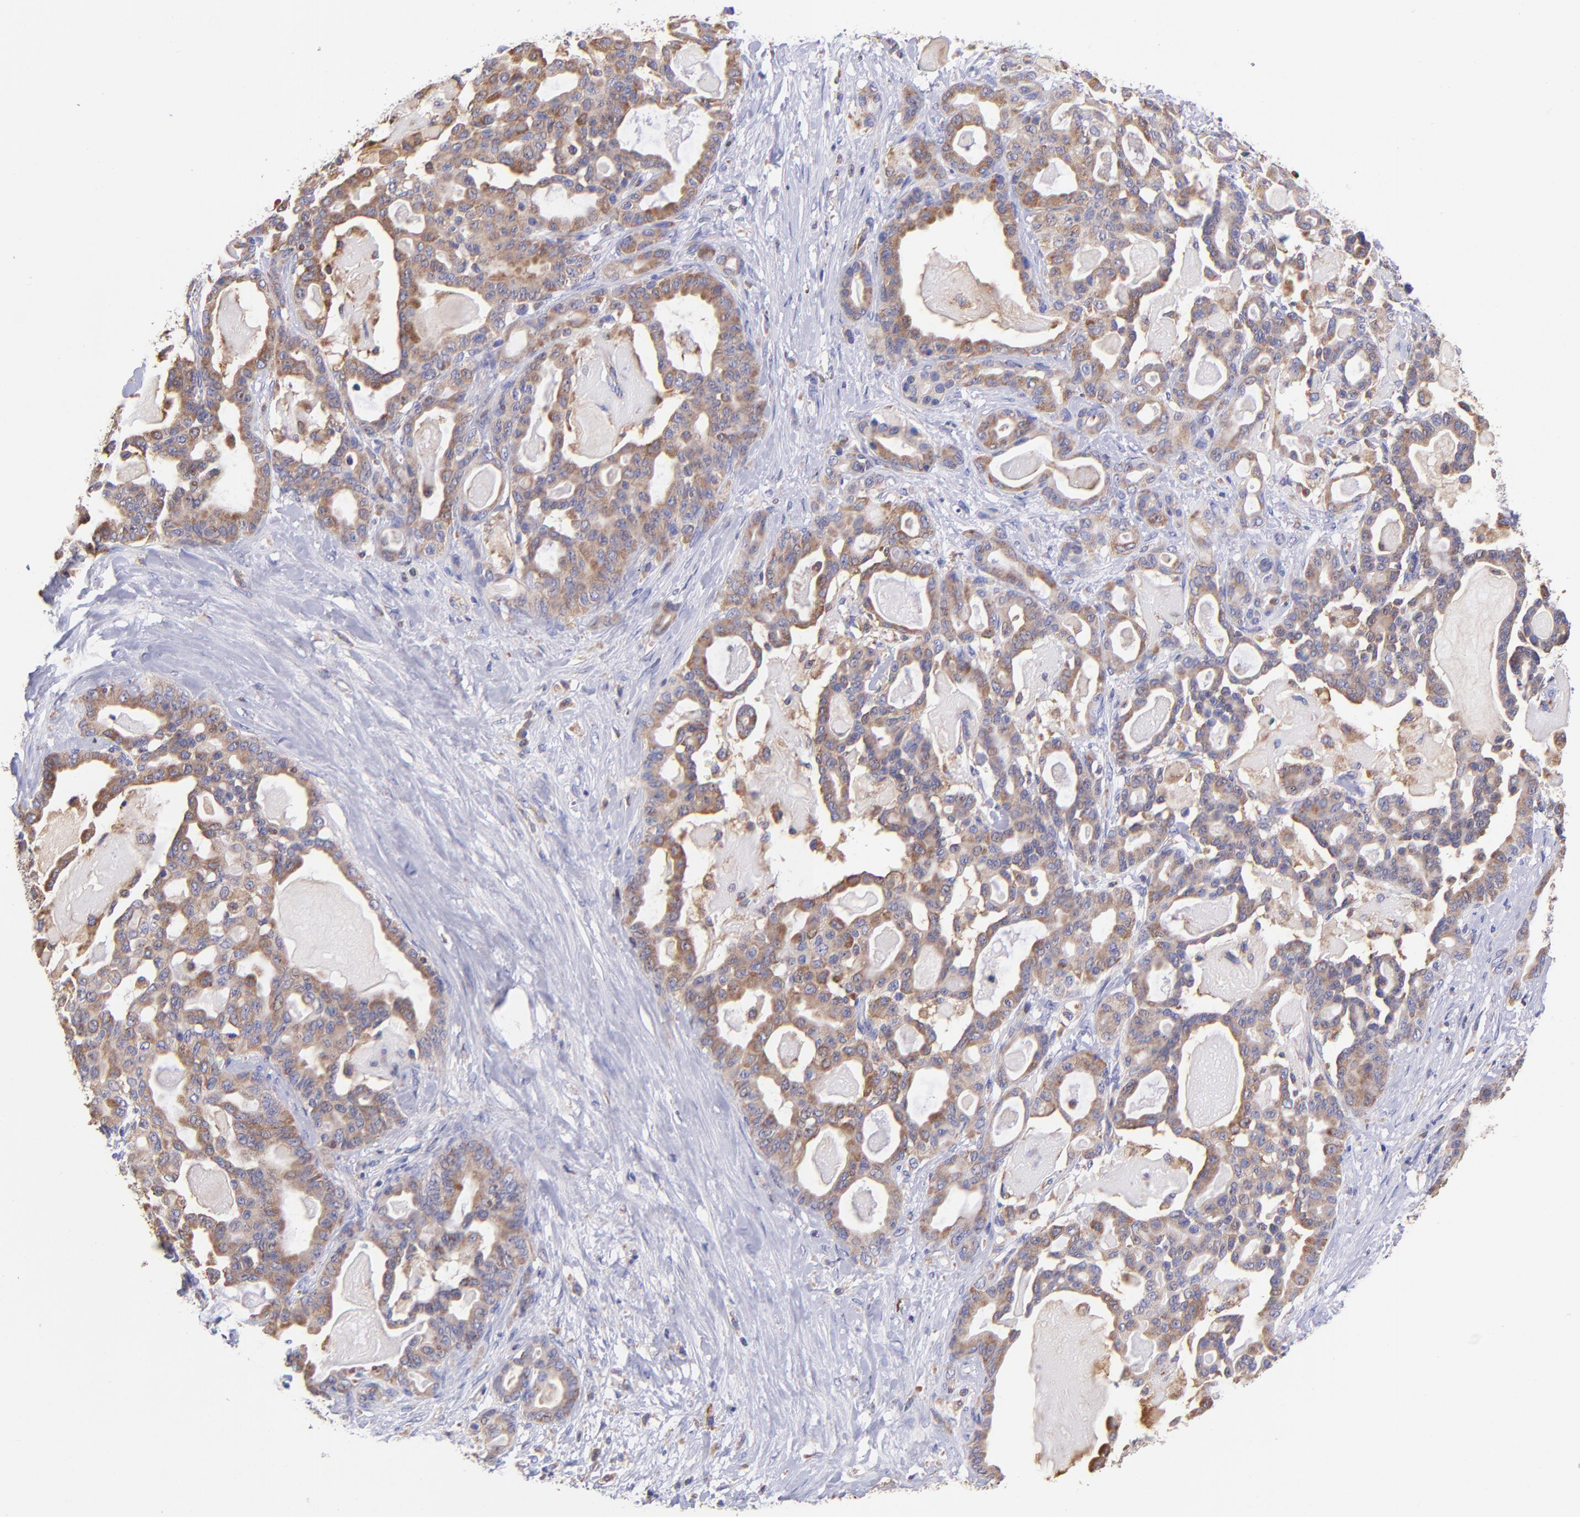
{"staining": {"intensity": "weak", "quantity": ">75%", "location": "cytoplasmic/membranous"}, "tissue": "pancreatic cancer", "cell_type": "Tumor cells", "image_type": "cancer", "snomed": [{"axis": "morphology", "description": "Adenocarcinoma, NOS"}, {"axis": "topography", "description": "Pancreas"}], "caption": "A brown stain labels weak cytoplasmic/membranous staining of a protein in human pancreatic cancer tumor cells. (brown staining indicates protein expression, while blue staining denotes nuclei).", "gene": "PREX1", "patient": {"sex": "male", "age": 63}}